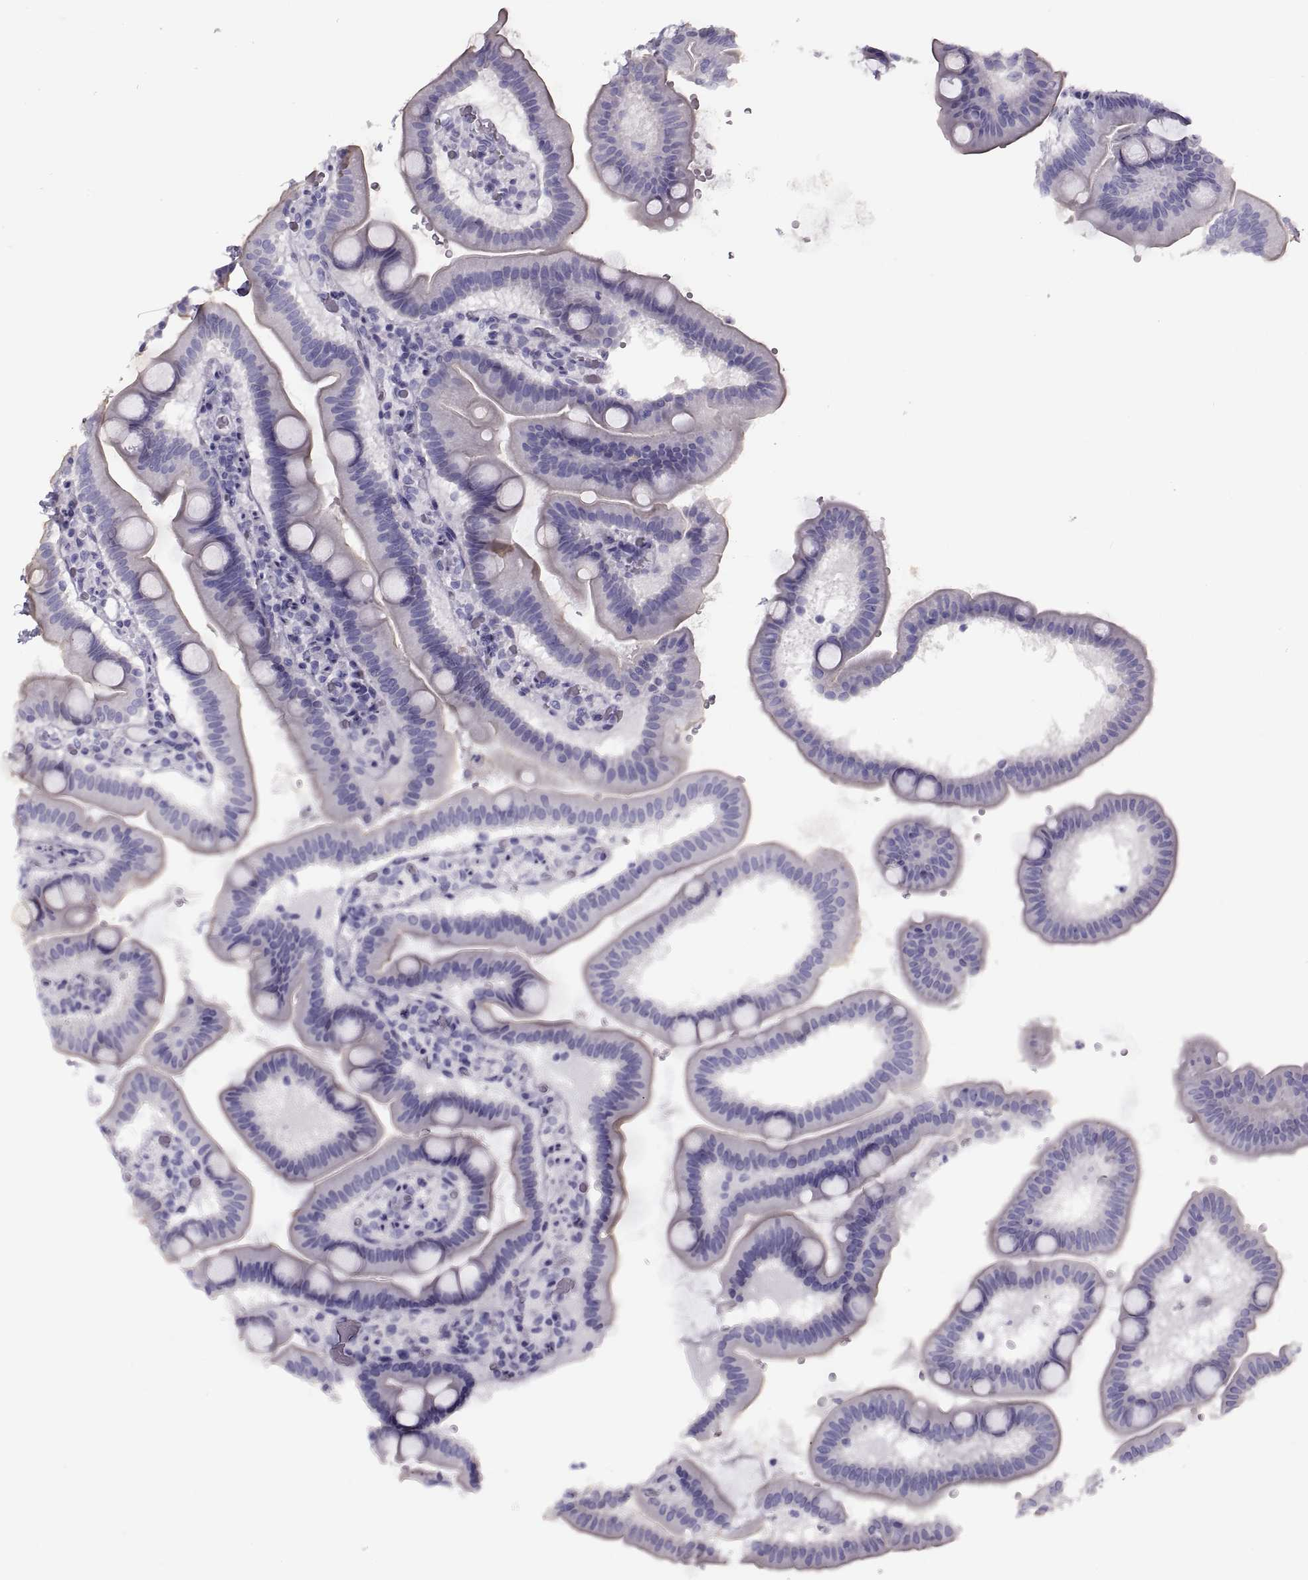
{"staining": {"intensity": "negative", "quantity": "none", "location": "none"}, "tissue": "duodenum", "cell_type": "Glandular cells", "image_type": "normal", "snomed": [{"axis": "morphology", "description": "Normal tissue, NOS"}, {"axis": "topography", "description": "Duodenum"}], "caption": "This is a histopathology image of IHC staining of unremarkable duodenum, which shows no staining in glandular cells.", "gene": "RLBP1", "patient": {"sex": "male", "age": 59}}